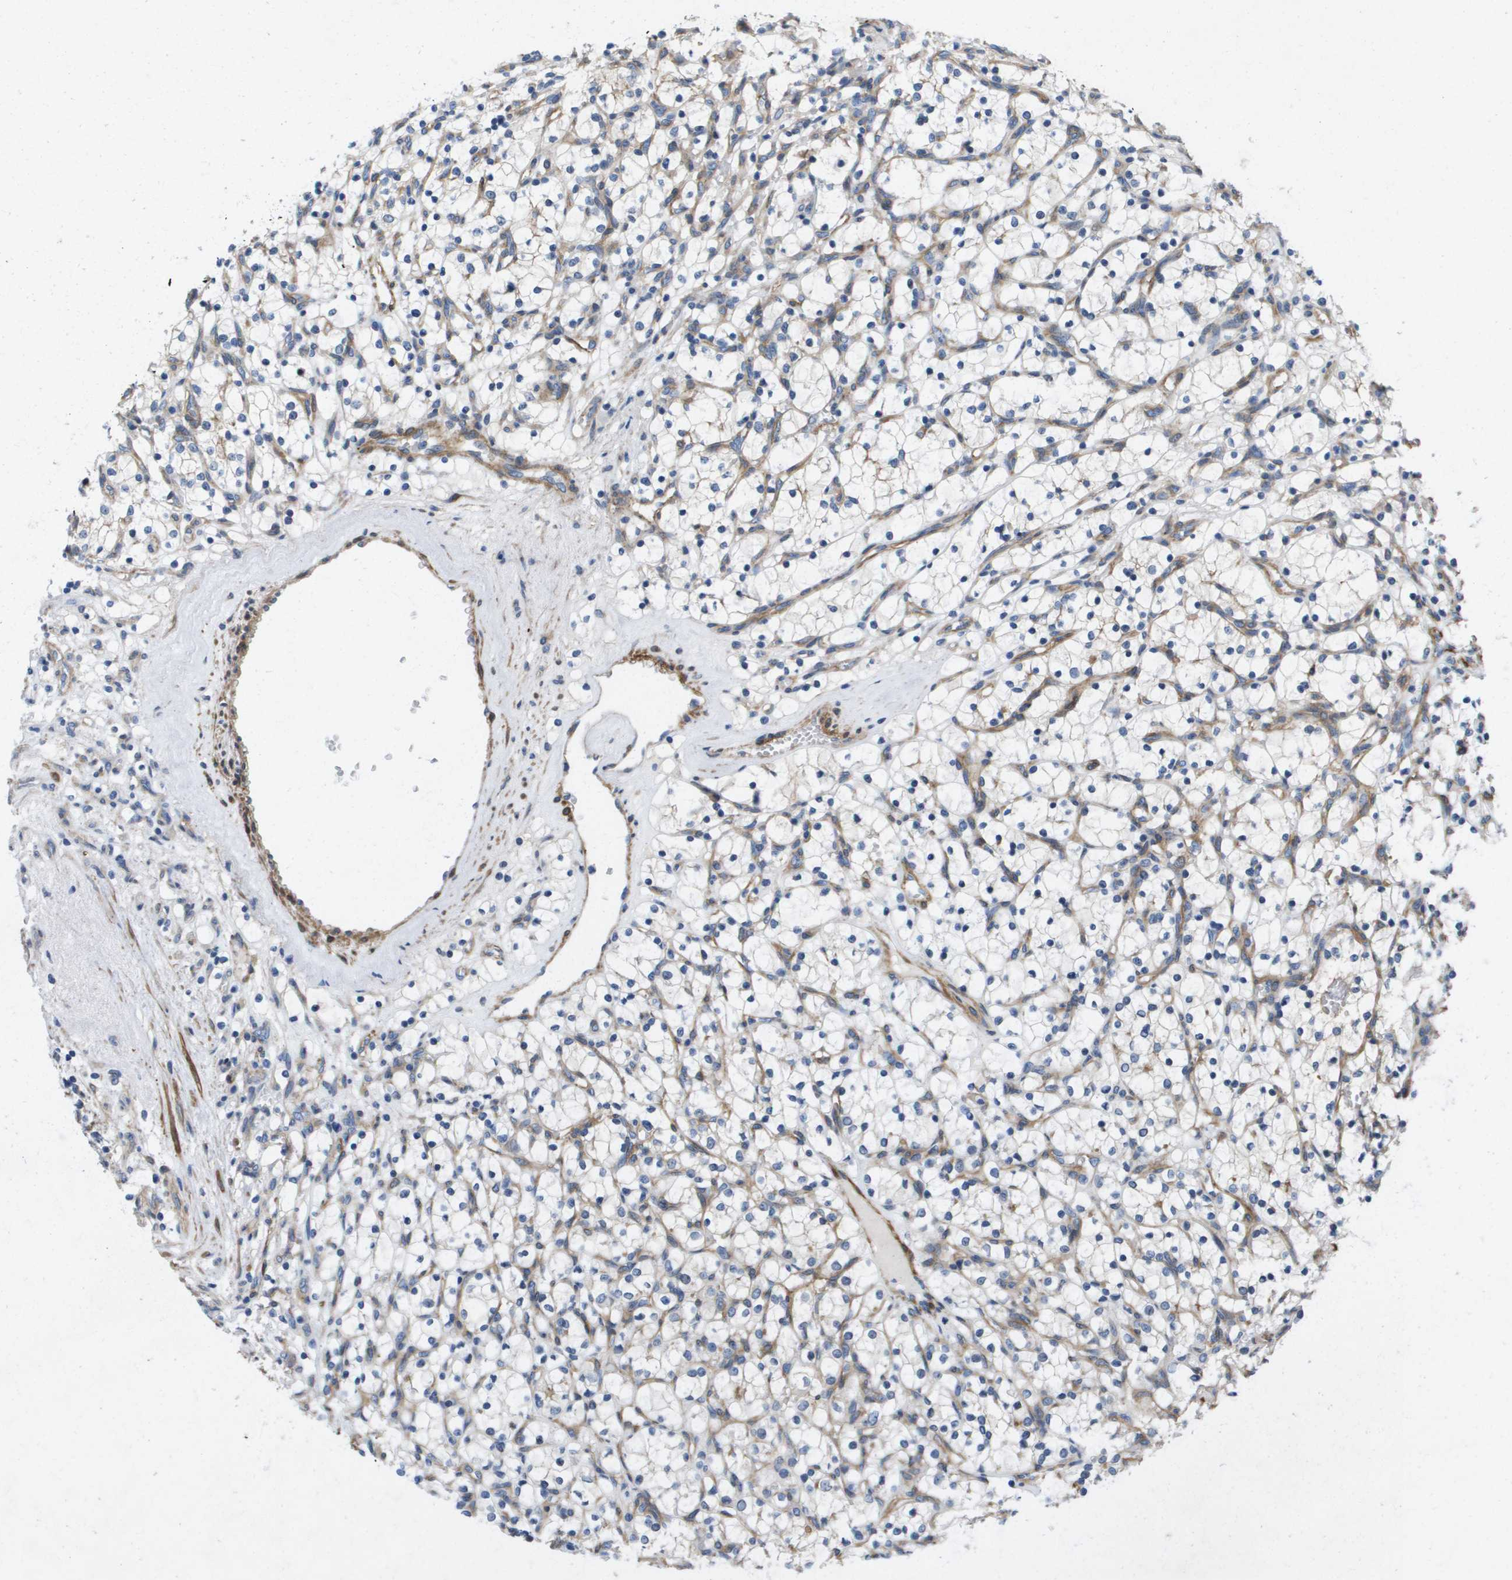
{"staining": {"intensity": "negative", "quantity": "none", "location": "none"}, "tissue": "renal cancer", "cell_type": "Tumor cells", "image_type": "cancer", "snomed": [{"axis": "morphology", "description": "Adenocarcinoma, NOS"}, {"axis": "topography", "description": "Kidney"}], "caption": "Immunohistochemical staining of human renal adenocarcinoma shows no significant positivity in tumor cells.", "gene": "LPP", "patient": {"sex": "female", "age": 69}}